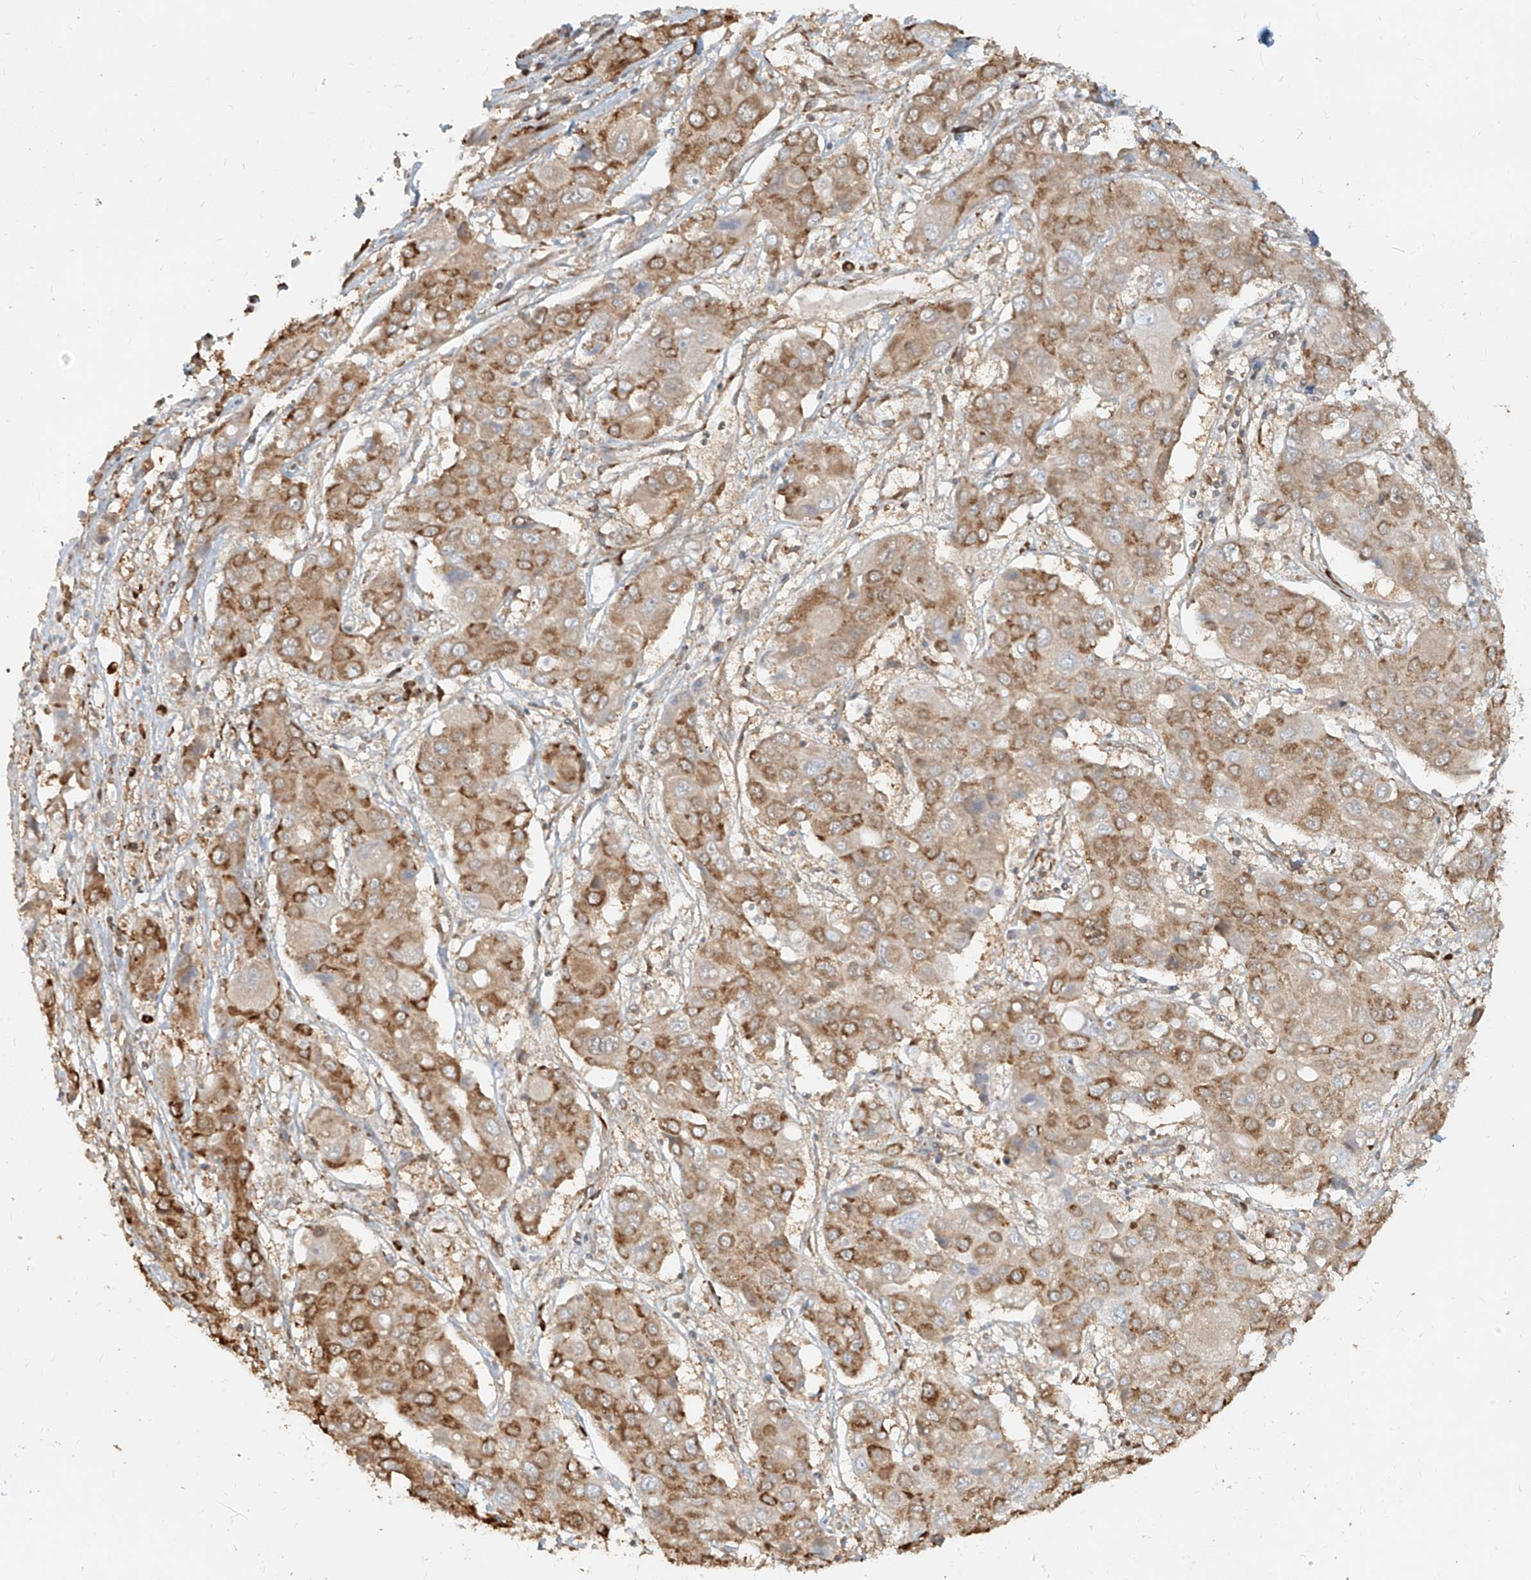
{"staining": {"intensity": "moderate", "quantity": ">75%", "location": "cytoplasmic/membranous"}, "tissue": "liver cancer", "cell_type": "Tumor cells", "image_type": "cancer", "snomed": [{"axis": "morphology", "description": "Cholangiocarcinoma"}, {"axis": "topography", "description": "Liver"}], "caption": "A brown stain shows moderate cytoplasmic/membranous staining of a protein in human liver cancer (cholangiocarcinoma) tumor cells.", "gene": "UBE2K", "patient": {"sex": "male", "age": 67}}